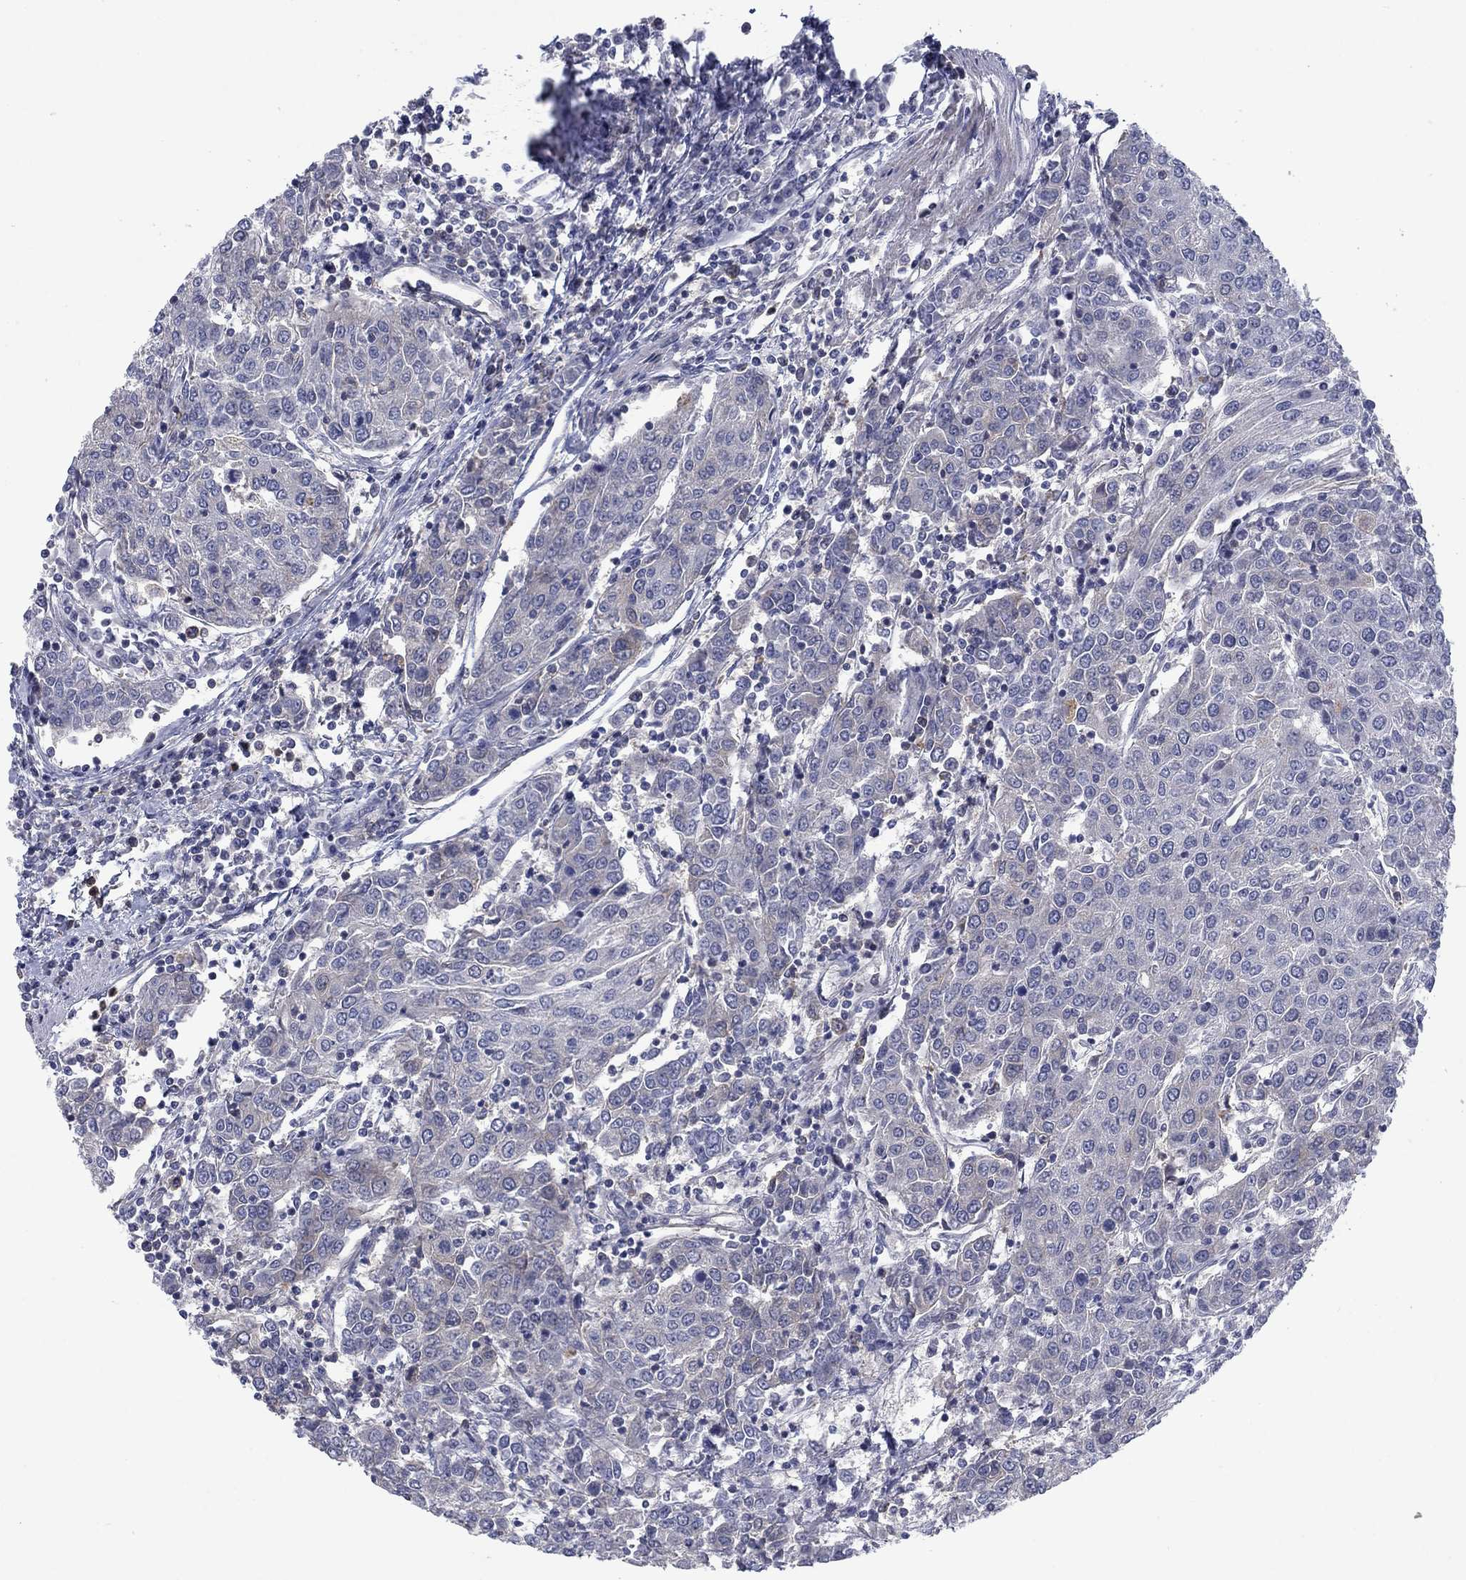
{"staining": {"intensity": "negative", "quantity": "none", "location": "none"}, "tissue": "urothelial cancer", "cell_type": "Tumor cells", "image_type": "cancer", "snomed": [{"axis": "morphology", "description": "Urothelial carcinoma, High grade"}, {"axis": "topography", "description": "Urinary bladder"}], "caption": "High power microscopy photomicrograph of an immunohistochemistry (IHC) histopathology image of urothelial cancer, revealing no significant positivity in tumor cells. (Brightfield microscopy of DAB (3,3'-diaminobenzidine) immunohistochemistry (IHC) at high magnification).", "gene": "KIF15", "patient": {"sex": "female", "age": 85}}